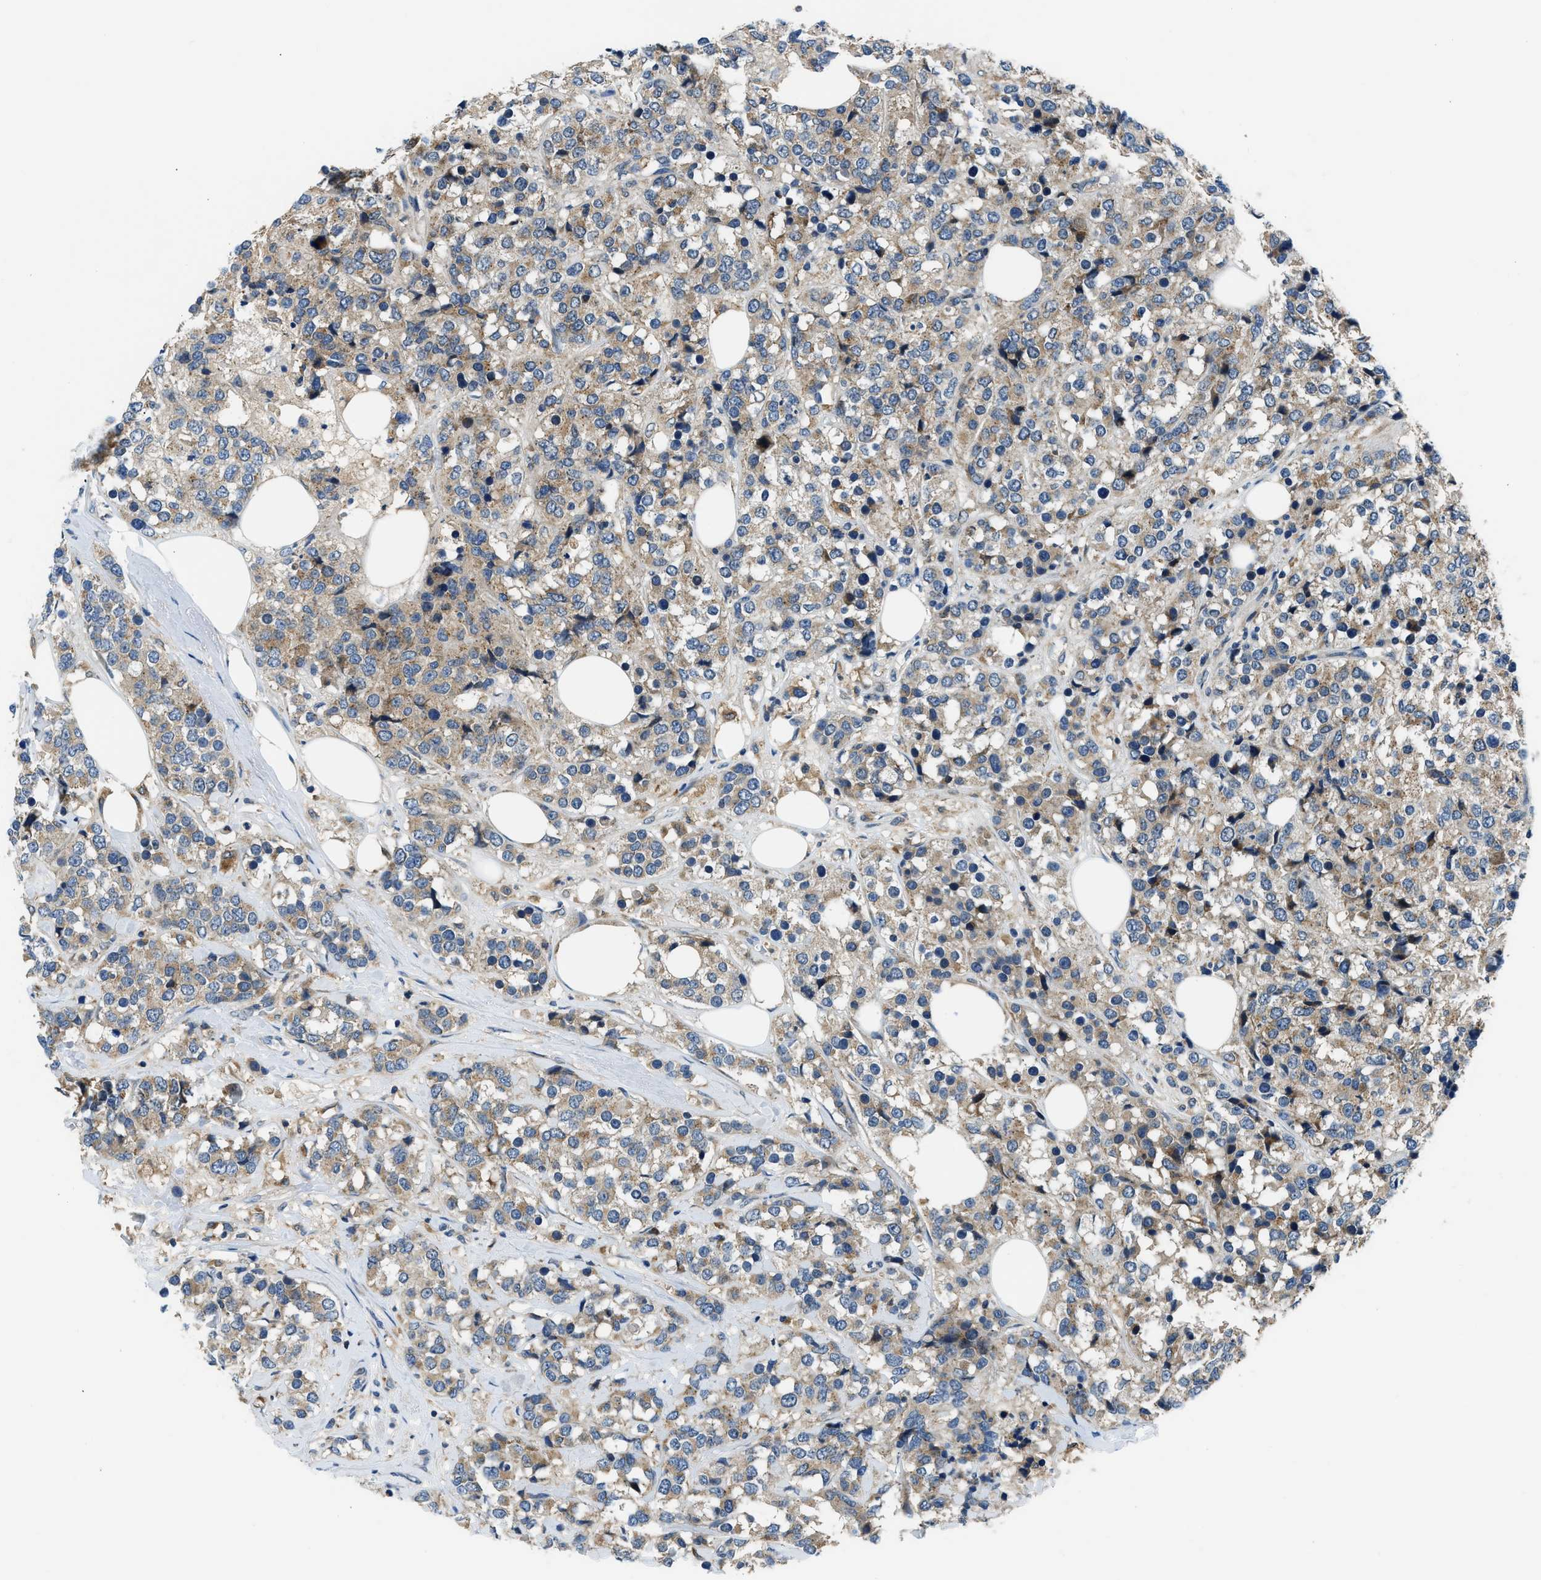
{"staining": {"intensity": "moderate", "quantity": ">75%", "location": "cytoplasmic/membranous"}, "tissue": "breast cancer", "cell_type": "Tumor cells", "image_type": "cancer", "snomed": [{"axis": "morphology", "description": "Lobular carcinoma"}, {"axis": "topography", "description": "Breast"}], "caption": "Breast cancer (lobular carcinoma) tissue reveals moderate cytoplasmic/membranous positivity in approximately >75% of tumor cells", "gene": "LPIN2", "patient": {"sex": "female", "age": 59}}